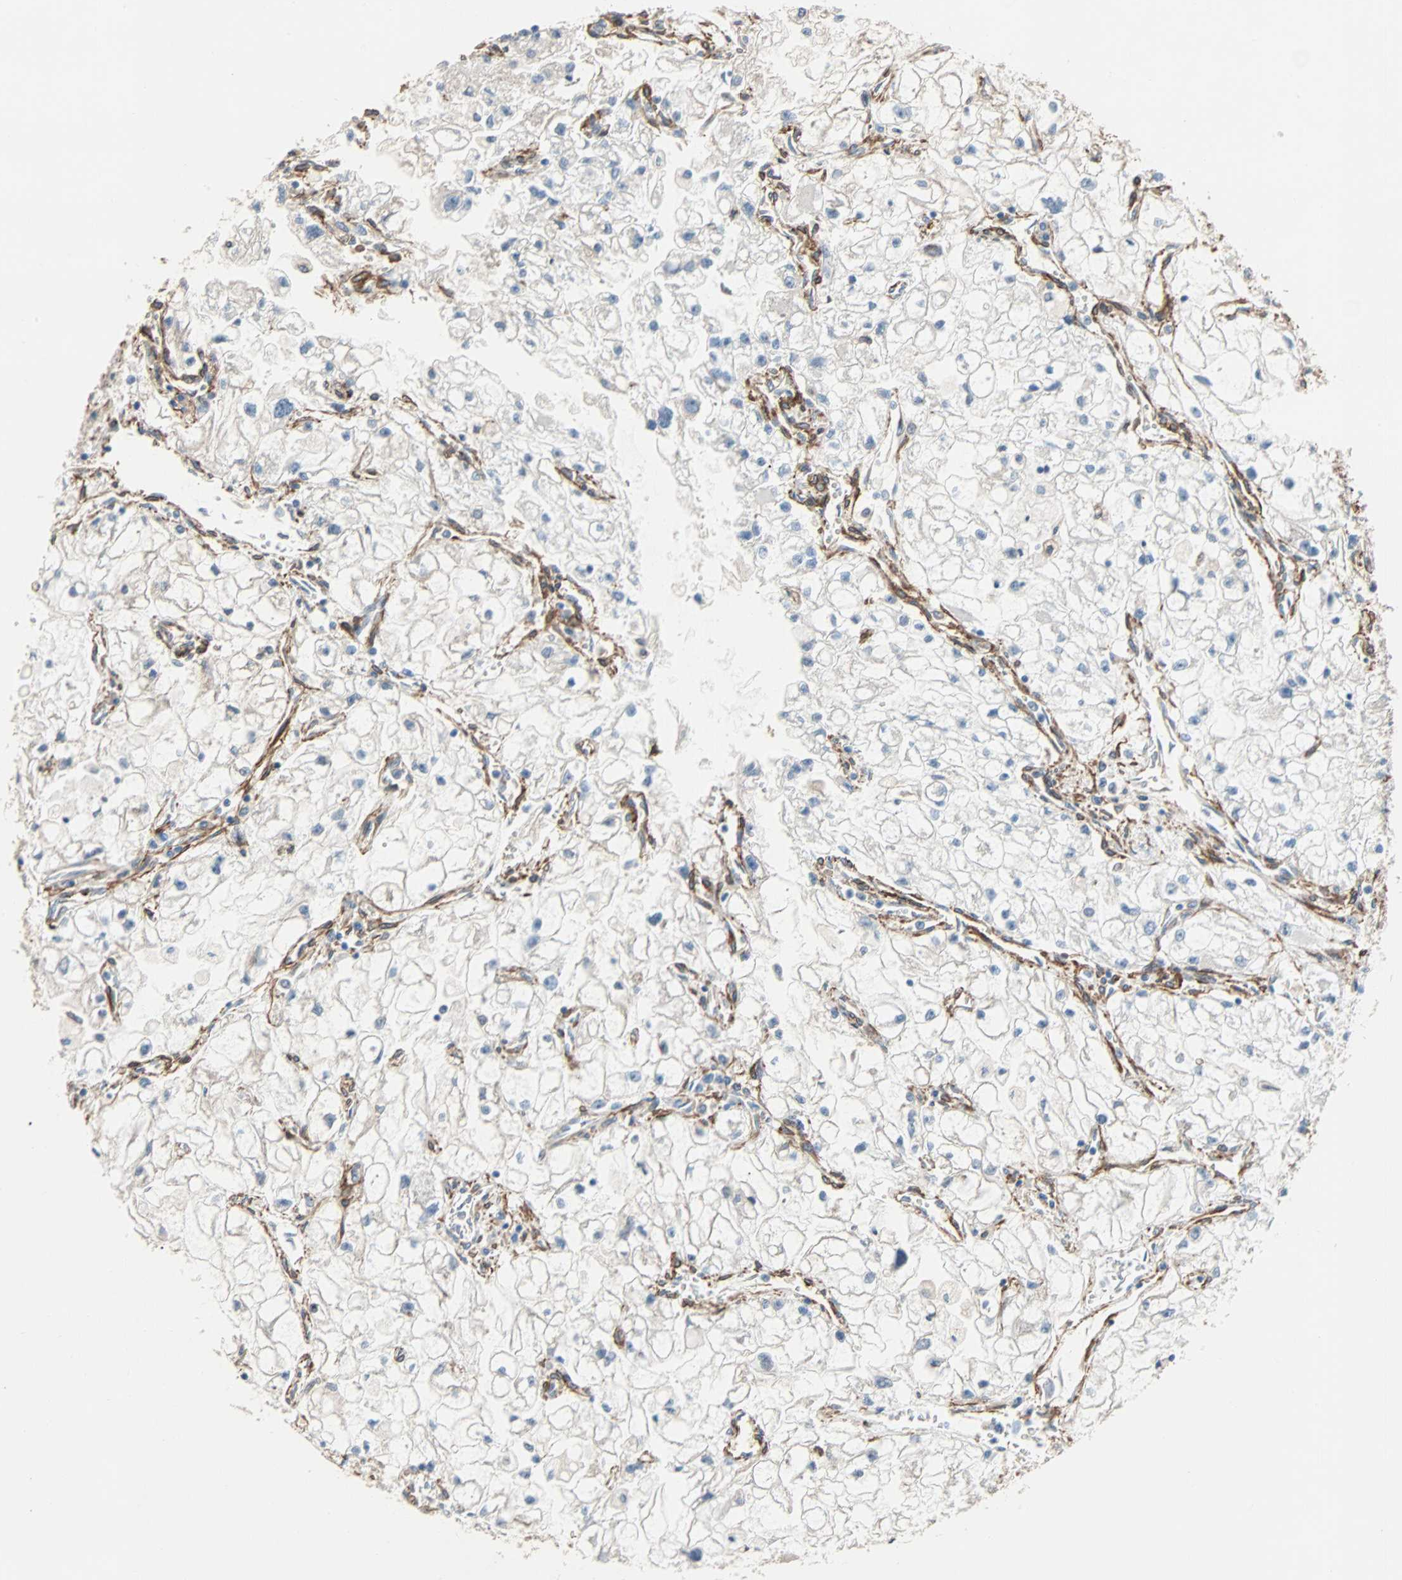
{"staining": {"intensity": "negative", "quantity": "none", "location": "none"}, "tissue": "renal cancer", "cell_type": "Tumor cells", "image_type": "cancer", "snomed": [{"axis": "morphology", "description": "Adenocarcinoma, NOS"}, {"axis": "topography", "description": "Kidney"}], "caption": "A micrograph of human renal adenocarcinoma is negative for staining in tumor cells.", "gene": "EPB41L2", "patient": {"sex": "female", "age": 70}}